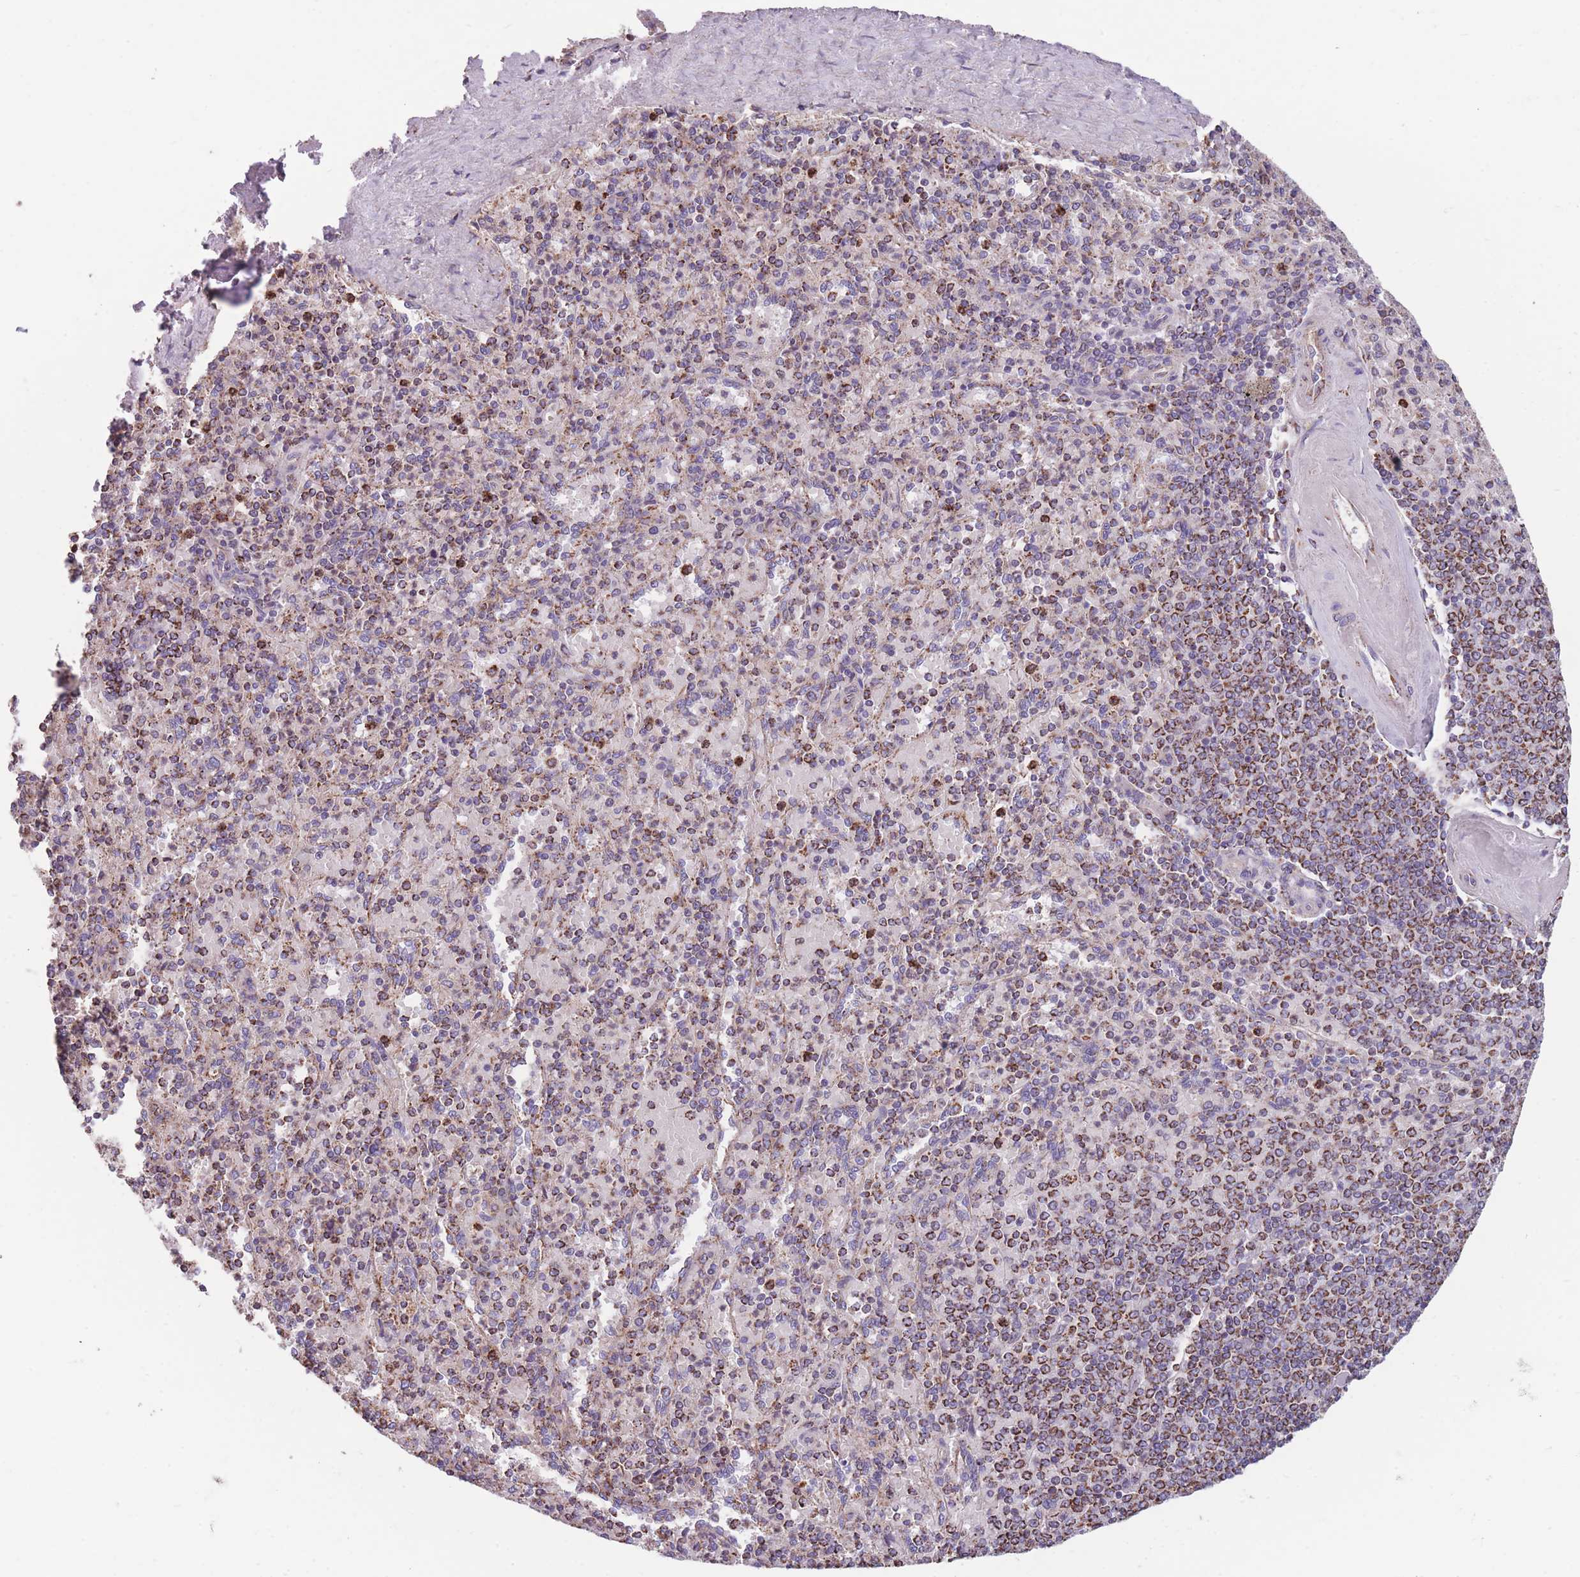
{"staining": {"intensity": "moderate", "quantity": ">75%", "location": "cytoplasmic/membranous"}, "tissue": "spleen", "cell_type": "Cells in red pulp", "image_type": "normal", "snomed": [{"axis": "morphology", "description": "Normal tissue, NOS"}, {"axis": "topography", "description": "Spleen"}], "caption": "An immunohistochemistry (IHC) micrograph of normal tissue is shown. Protein staining in brown labels moderate cytoplasmic/membranous positivity in spleen within cells in red pulp. The staining is performed using DAB brown chromogen to label protein expression. The nuclei are counter-stained blue using hematoxylin.", "gene": "FKBP8", "patient": {"sex": "male", "age": 82}}